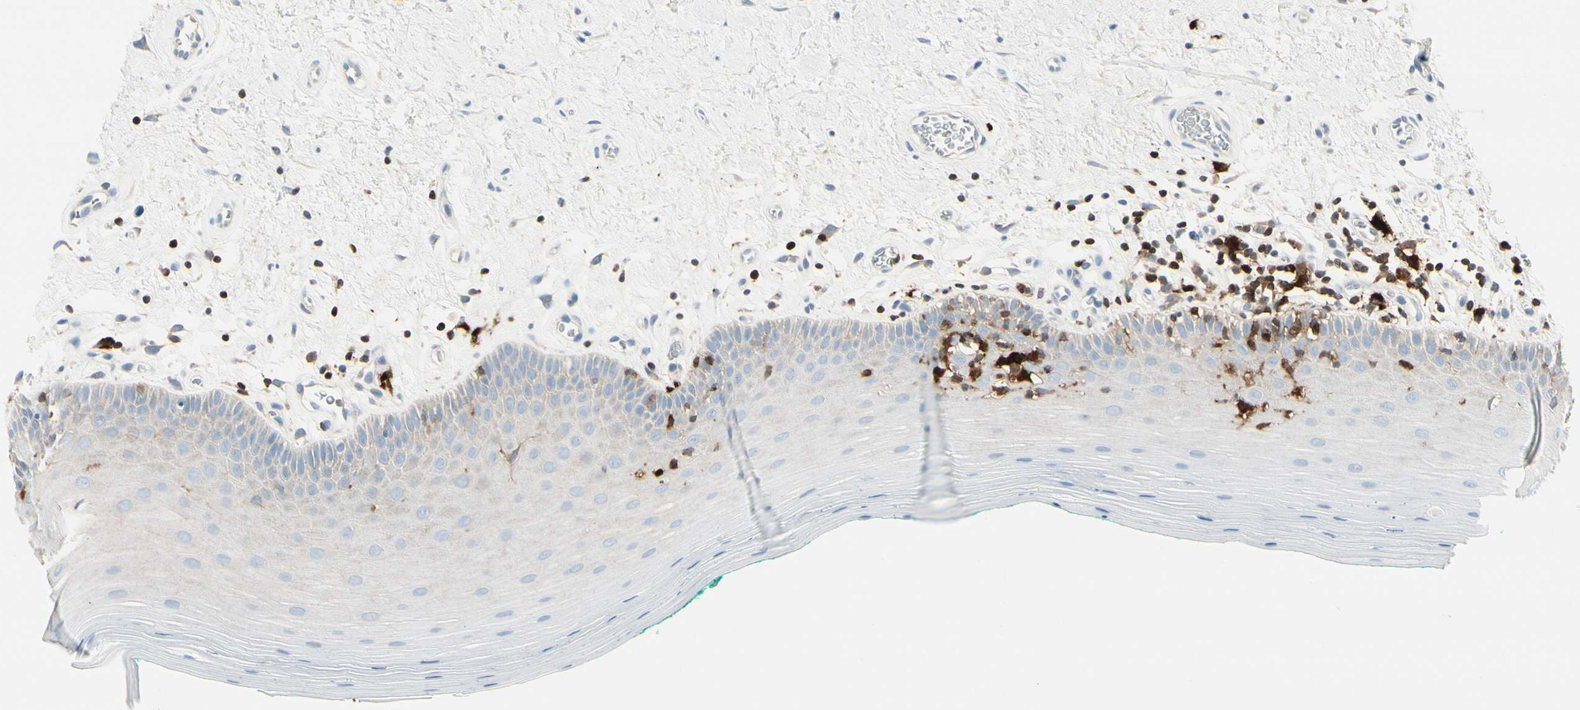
{"staining": {"intensity": "negative", "quantity": "none", "location": "none"}, "tissue": "oral mucosa", "cell_type": "Squamous epithelial cells", "image_type": "normal", "snomed": [{"axis": "morphology", "description": "Normal tissue, NOS"}, {"axis": "topography", "description": "Skeletal muscle"}, {"axis": "topography", "description": "Oral tissue"}], "caption": "Squamous epithelial cells are negative for protein expression in benign human oral mucosa. (Brightfield microscopy of DAB immunohistochemistry at high magnification).", "gene": "TRAF1", "patient": {"sex": "male", "age": 58}}